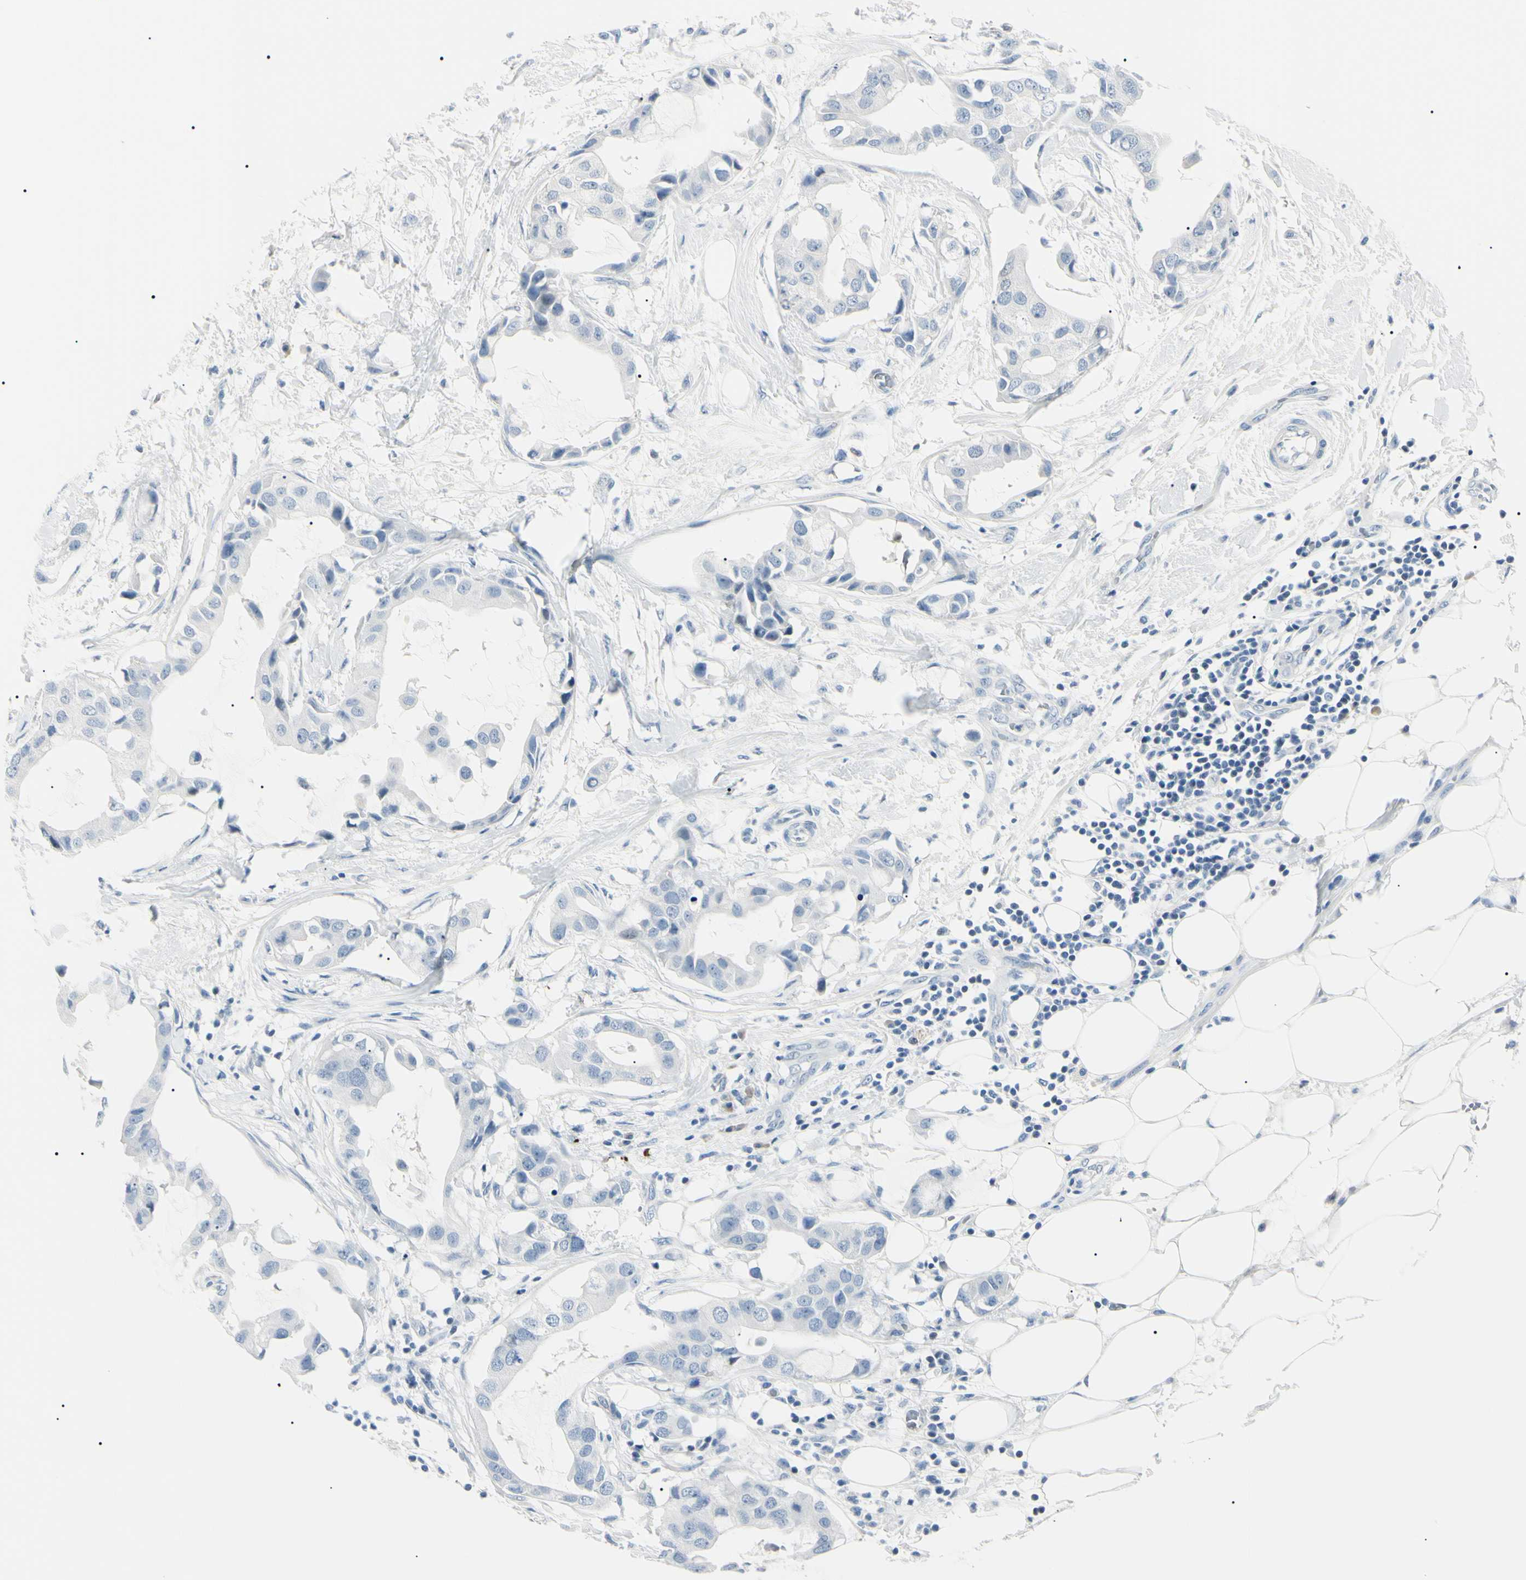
{"staining": {"intensity": "negative", "quantity": "none", "location": "none"}, "tissue": "breast cancer", "cell_type": "Tumor cells", "image_type": "cancer", "snomed": [{"axis": "morphology", "description": "Duct carcinoma"}, {"axis": "topography", "description": "Breast"}], "caption": "Immunohistochemistry (IHC) histopathology image of human breast intraductal carcinoma stained for a protein (brown), which shows no expression in tumor cells.", "gene": "CA2", "patient": {"sex": "female", "age": 40}}